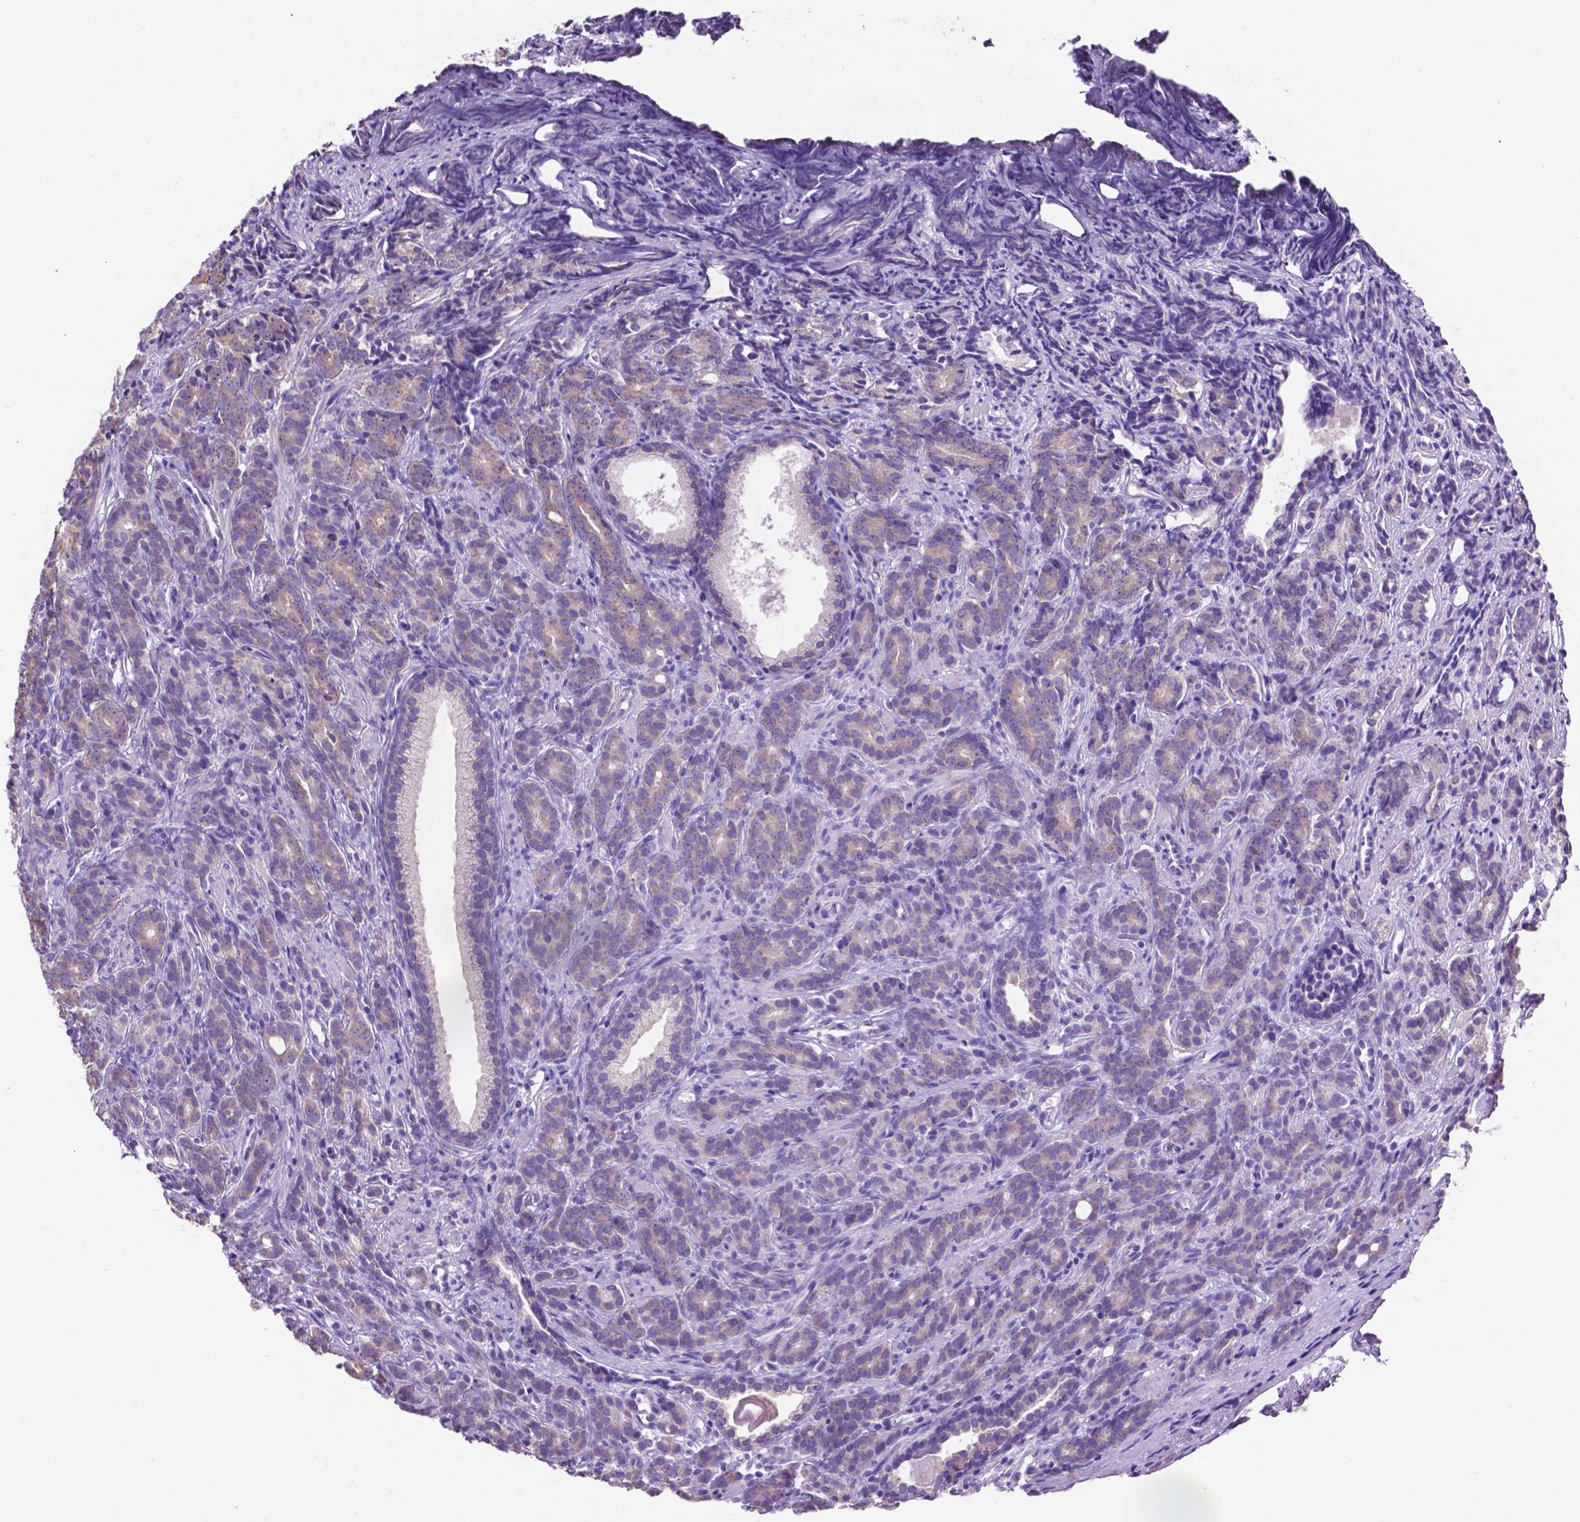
{"staining": {"intensity": "weak", "quantity": "<25%", "location": "cytoplasmic/membranous"}, "tissue": "prostate cancer", "cell_type": "Tumor cells", "image_type": "cancer", "snomed": [{"axis": "morphology", "description": "Adenocarcinoma, High grade"}, {"axis": "topography", "description": "Prostate"}], "caption": "The IHC histopathology image has no significant expression in tumor cells of adenocarcinoma (high-grade) (prostate) tissue.", "gene": "SPDYA", "patient": {"sex": "male", "age": 84}}